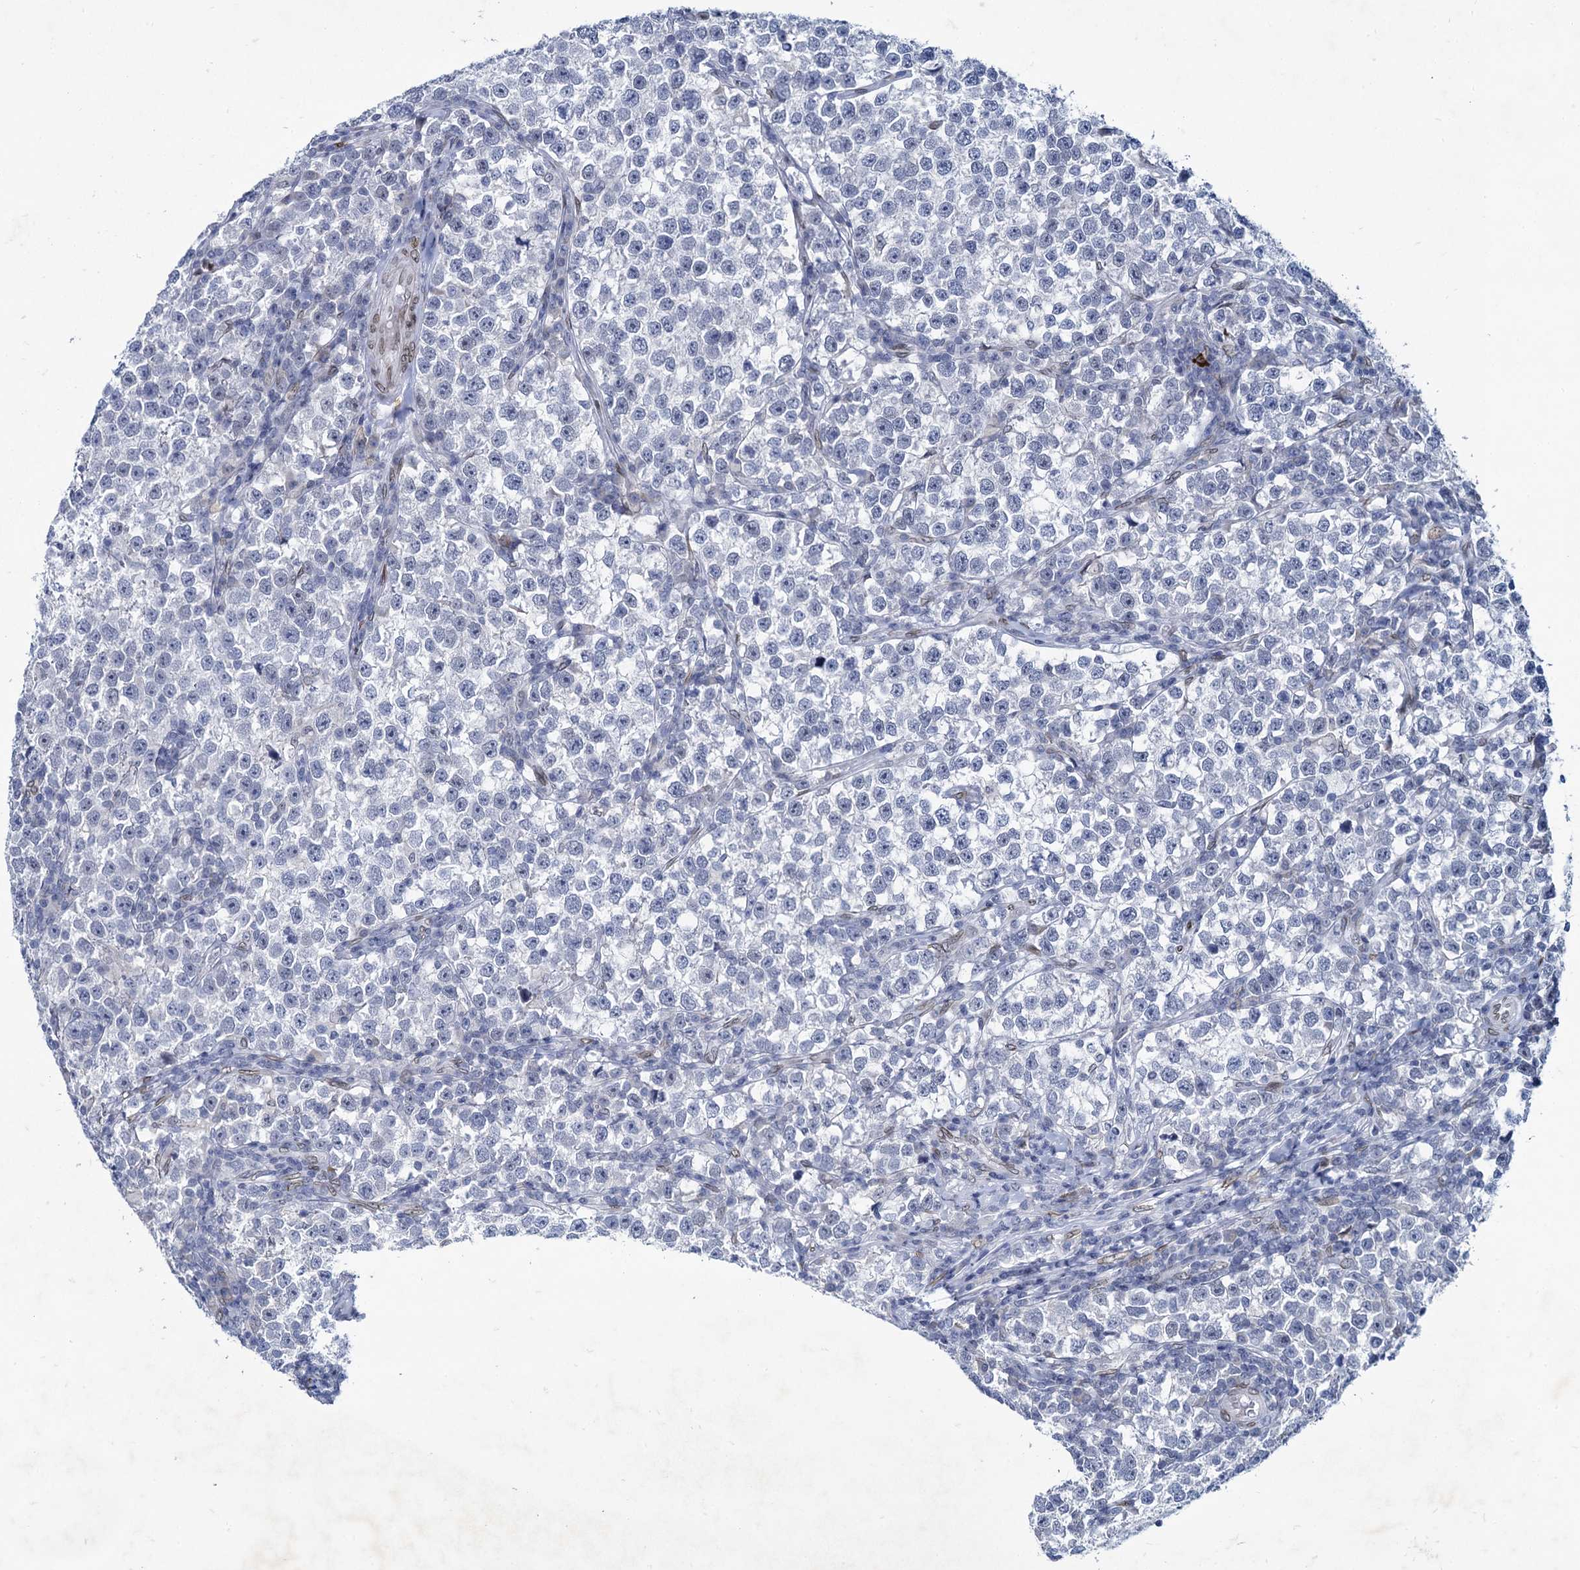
{"staining": {"intensity": "negative", "quantity": "none", "location": "none"}, "tissue": "testis cancer", "cell_type": "Tumor cells", "image_type": "cancer", "snomed": [{"axis": "morphology", "description": "Normal tissue, NOS"}, {"axis": "morphology", "description": "Seminoma, NOS"}, {"axis": "topography", "description": "Testis"}], "caption": "Tumor cells show no significant protein staining in testis cancer.", "gene": "PRSS35", "patient": {"sex": "male", "age": 43}}